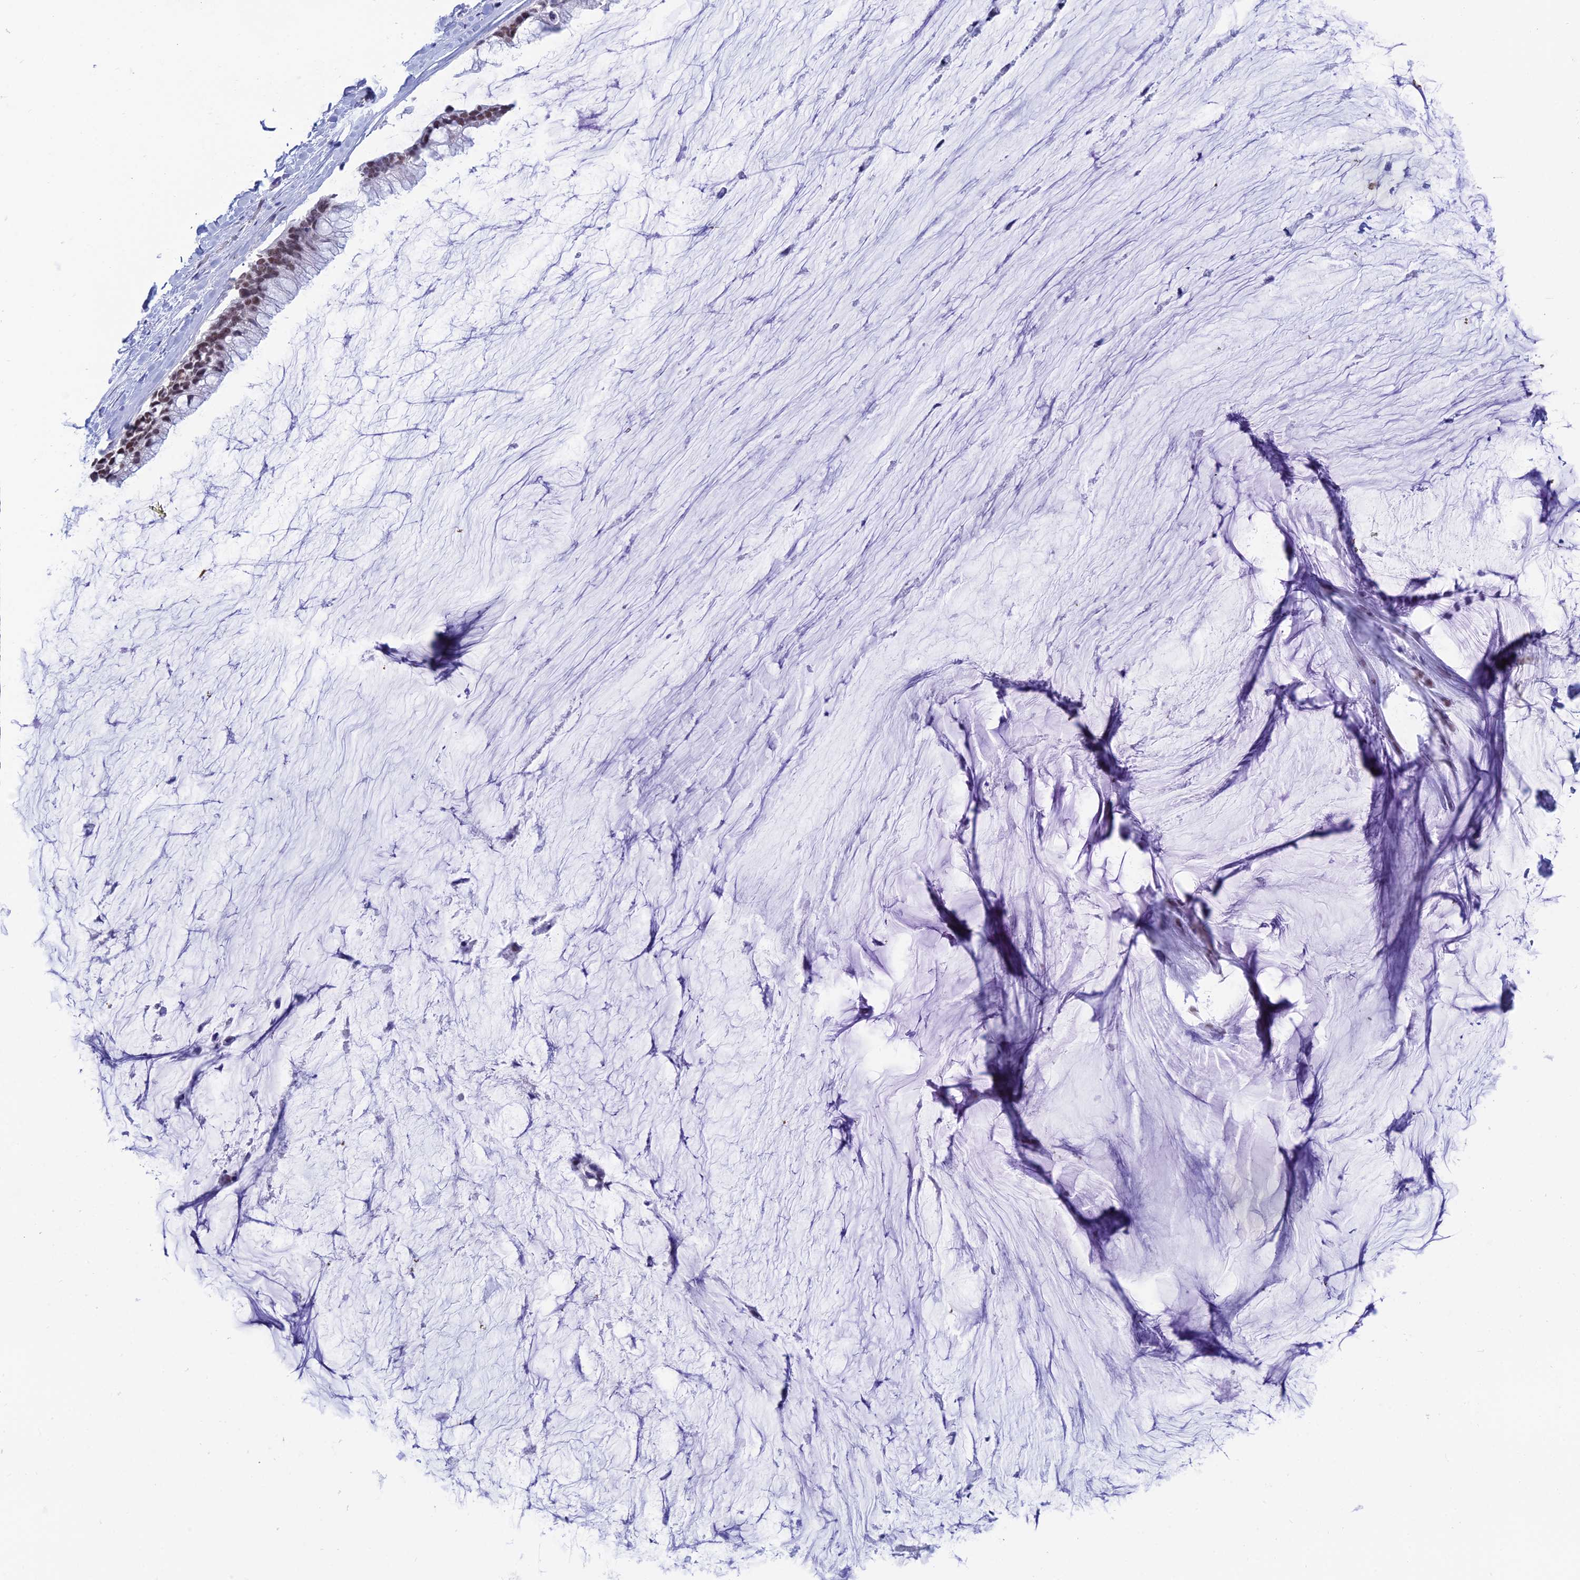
{"staining": {"intensity": "moderate", "quantity": ">75%", "location": "nuclear"}, "tissue": "ovarian cancer", "cell_type": "Tumor cells", "image_type": "cancer", "snomed": [{"axis": "morphology", "description": "Cystadenocarcinoma, mucinous, NOS"}, {"axis": "topography", "description": "Ovary"}], "caption": "DAB (3,3'-diaminobenzidine) immunohistochemical staining of ovarian cancer (mucinous cystadenocarcinoma) displays moderate nuclear protein staining in about >75% of tumor cells.", "gene": "NABP2", "patient": {"sex": "female", "age": 39}}